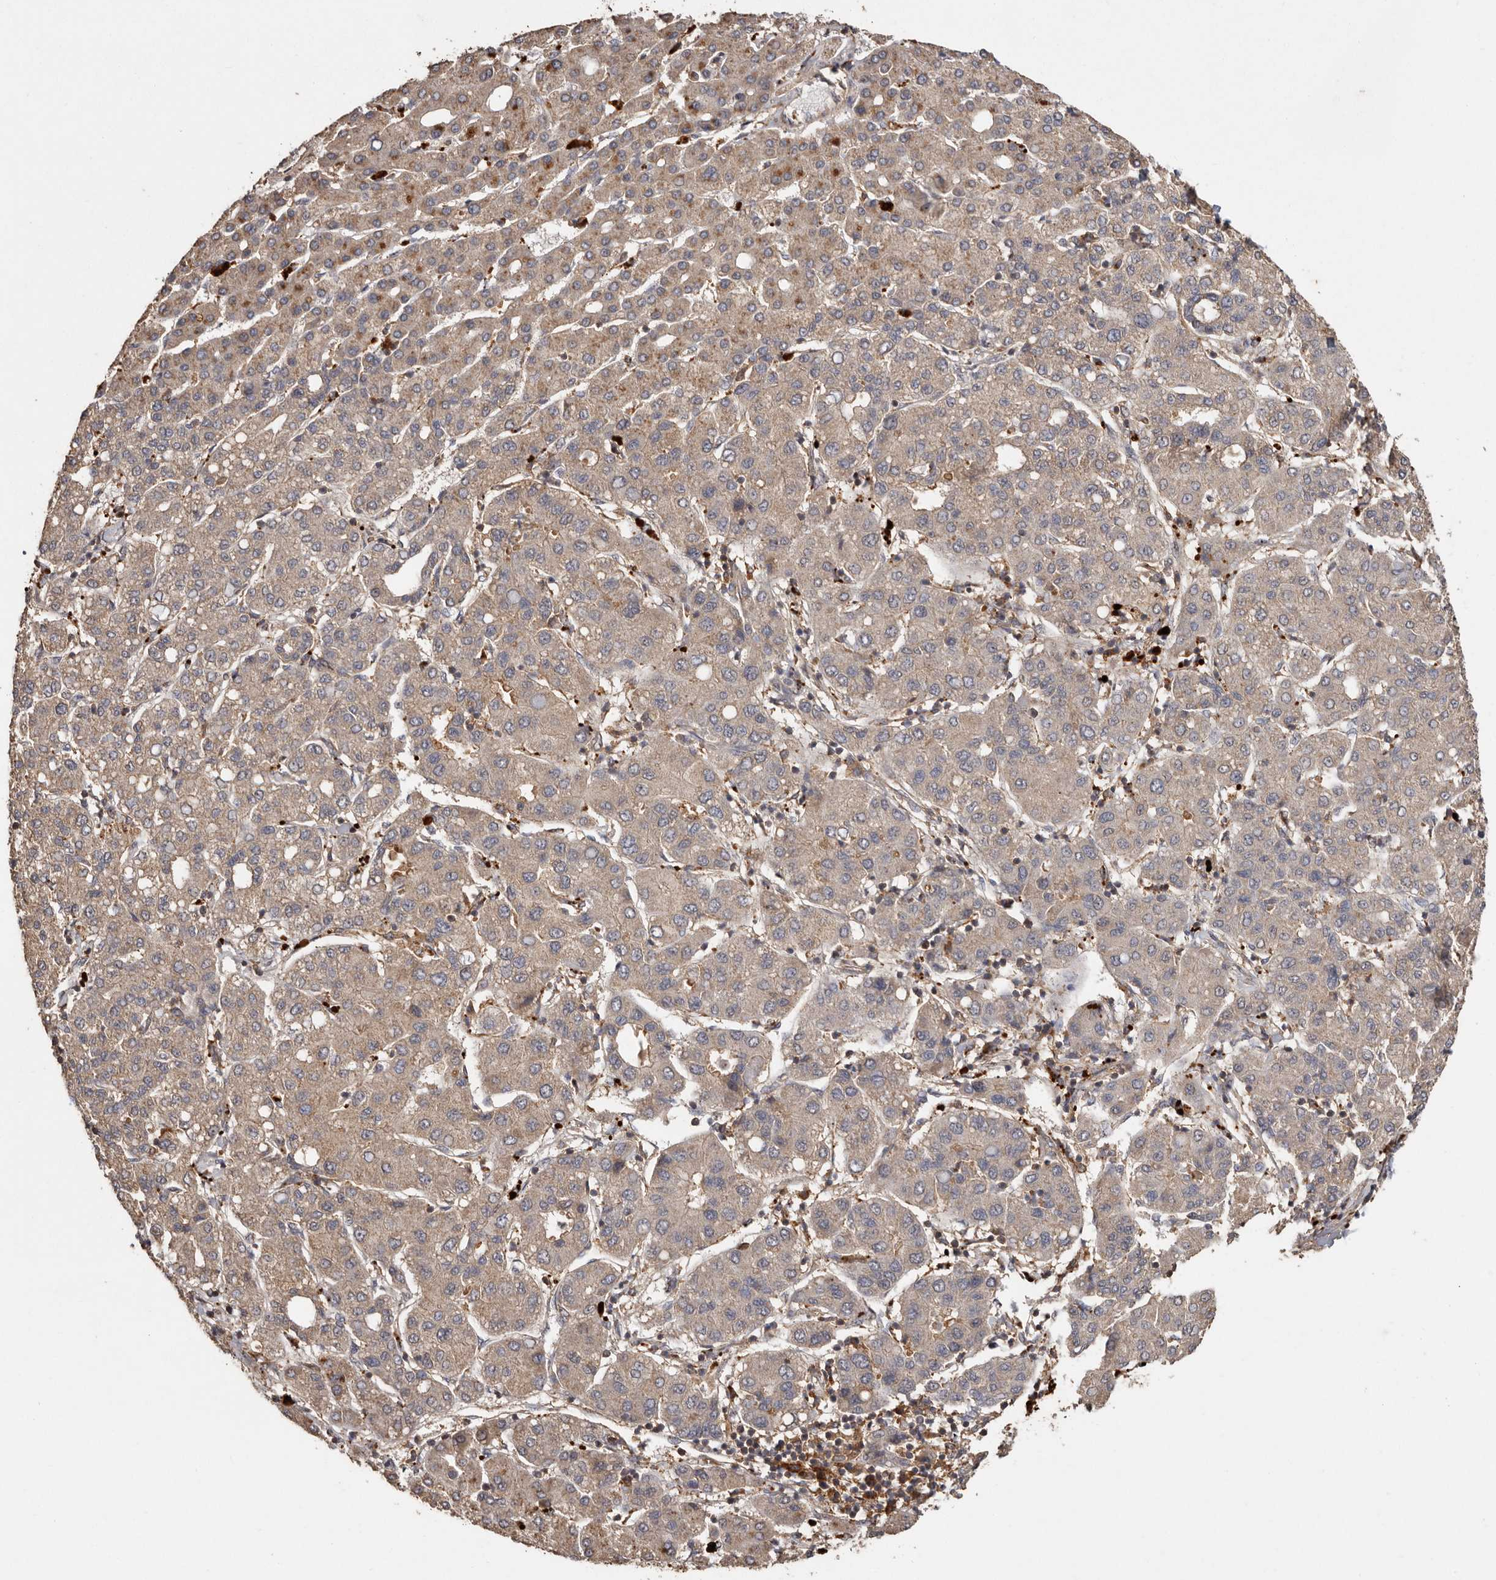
{"staining": {"intensity": "moderate", "quantity": ">75%", "location": "cytoplasmic/membranous"}, "tissue": "liver cancer", "cell_type": "Tumor cells", "image_type": "cancer", "snomed": [{"axis": "morphology", "description": "Carcinoma, Hepatocellular, NOS"}, {"axis": "topography", "description": "Liver"}], "caption": "Human liver cancer (hepatocellular carcinoma) stained with a protein marker displays moderate staining in tumor cells.", "gene": "RWDD1", "patient": {"sex": "male", "age": 65}}